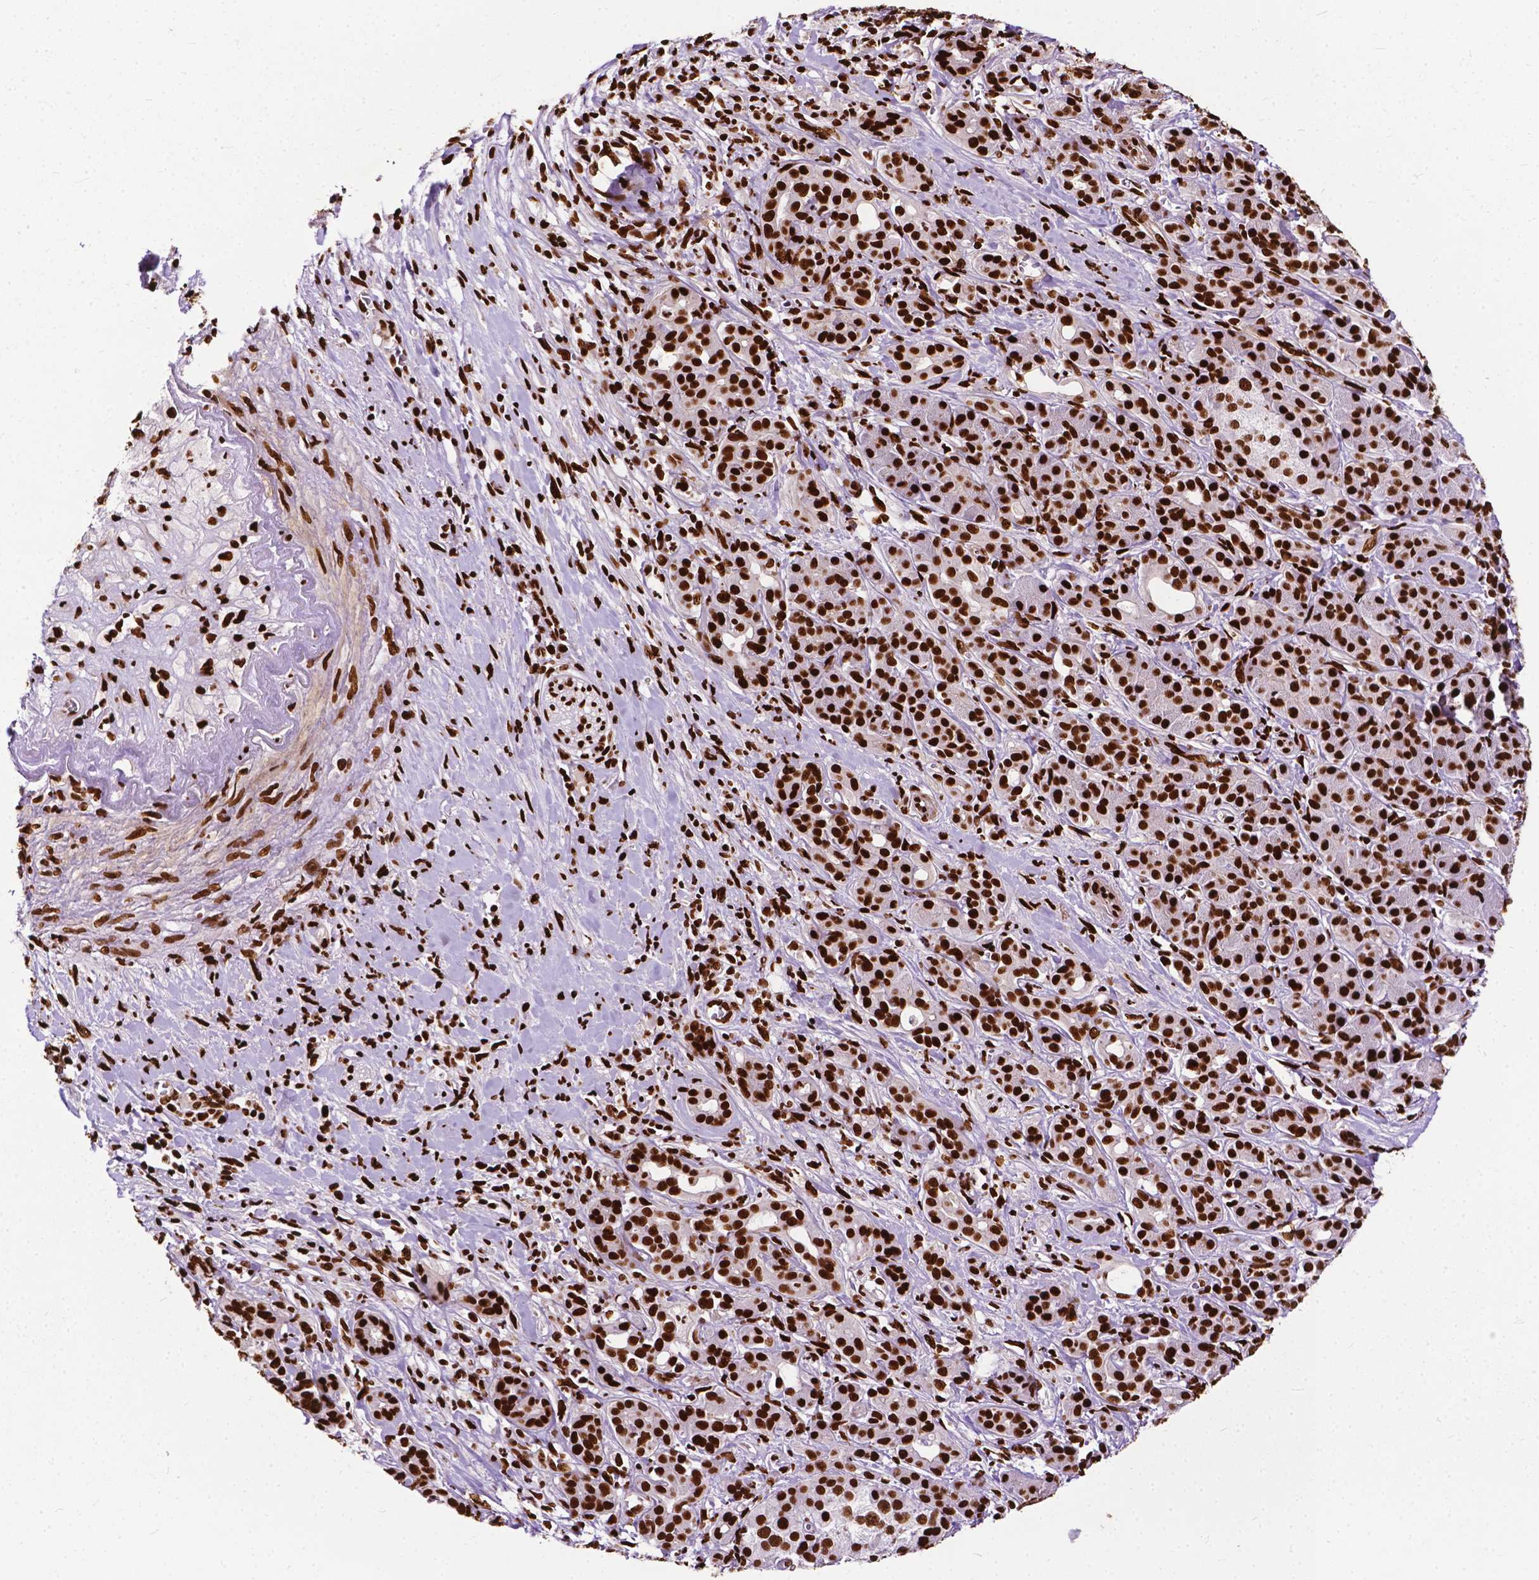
{"staining": {"intensity": "strong", "quantity": ">75%", "location": "nuclear"}, "tissue": "pancreatic cancer", "cell_type": "Tumor cells", "image_type": "cancer", "snomed": [{"axis": "morphology", "description": "Adenocarcinoma, NOS"}, {"axis": "topography", "description": "Pancreas"}], "caption": "Adenocarcinoma (pancreatic) tissue exhibits strong nuclear staining in about >75% of tumor cells", "gene": "SMIM5", "patient": {"sex": "male", "age": 61}}